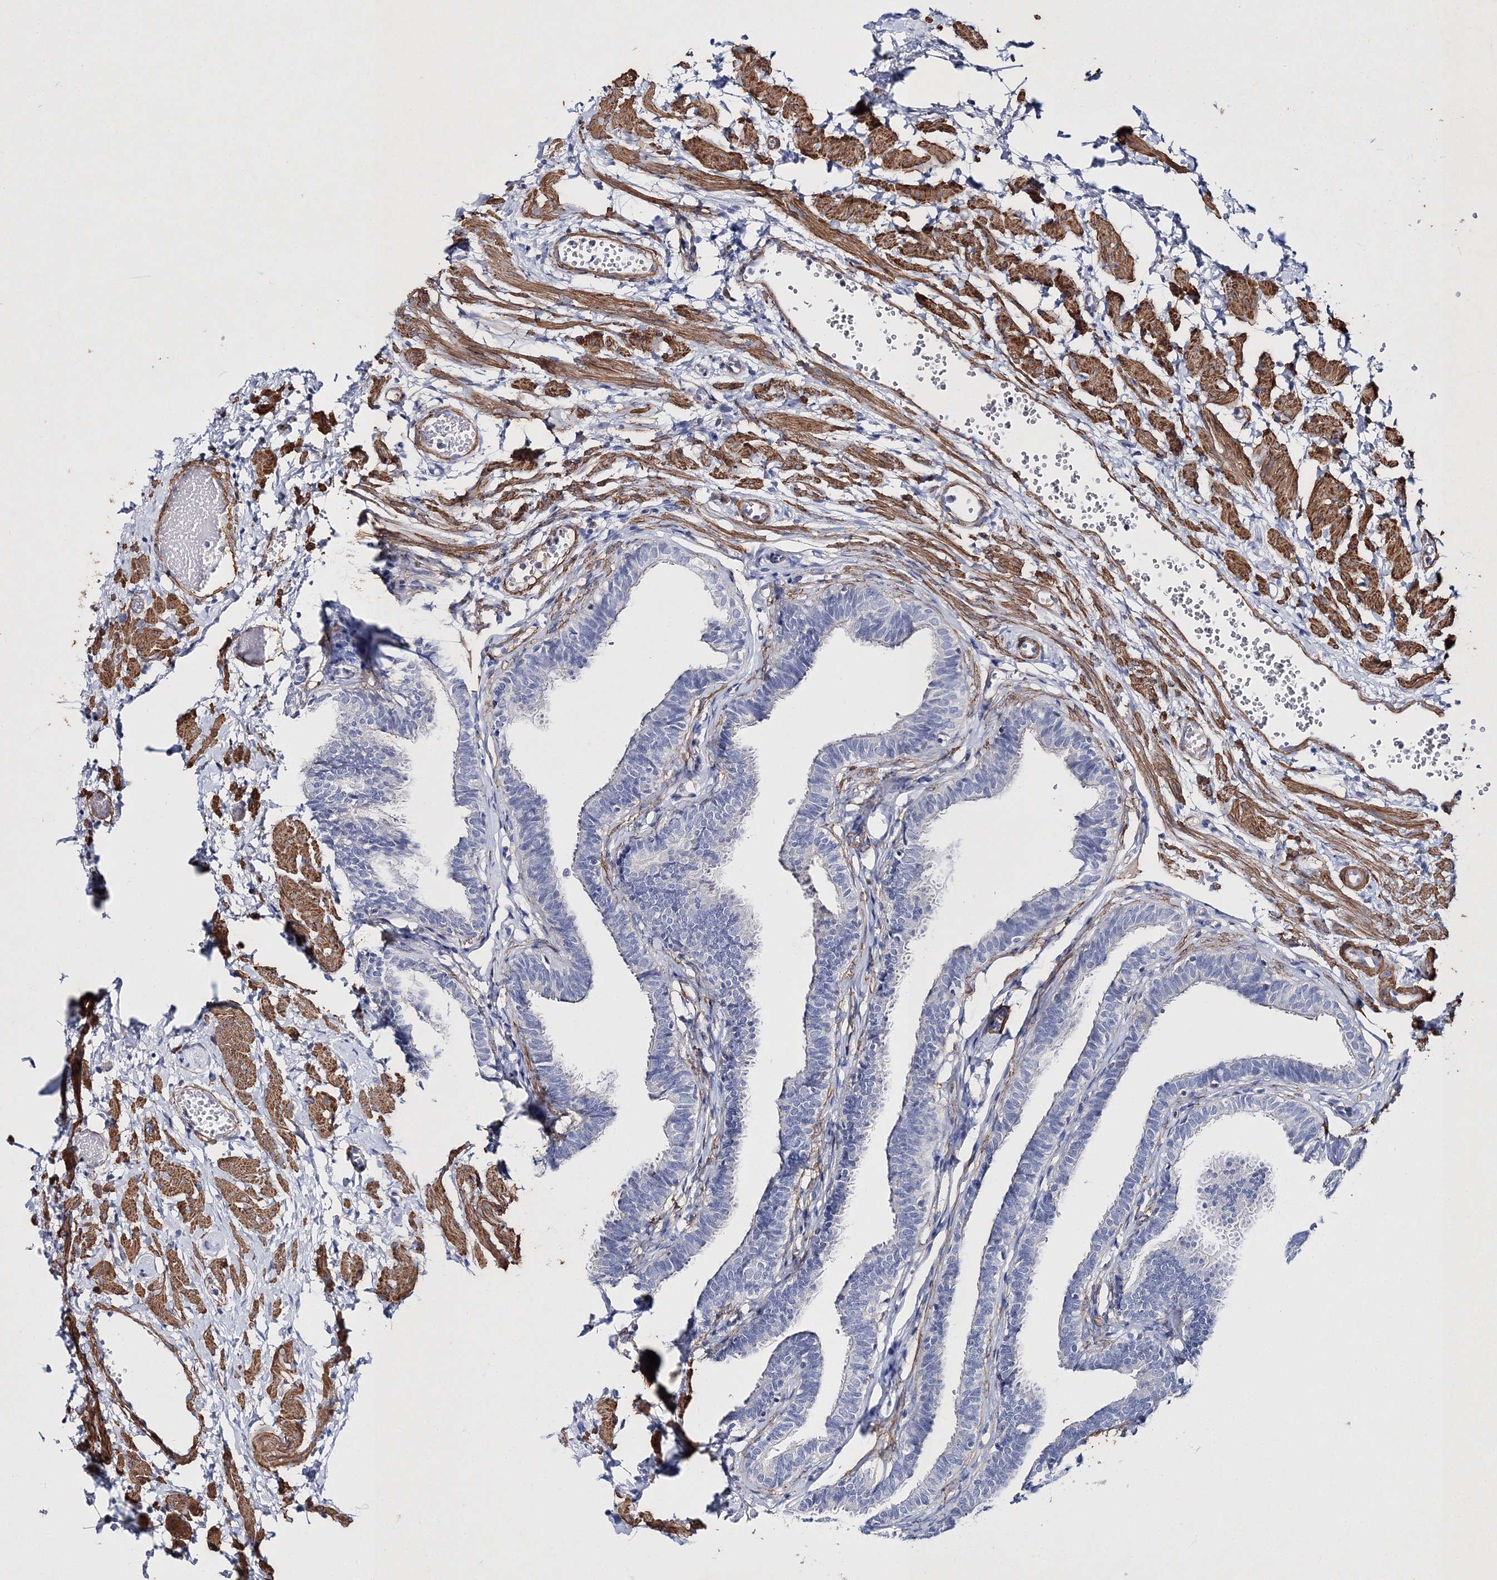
{"staining": {"intensity": "negative", "quantity": "none", "location": "none"}, "tissue": "fallopian tube", "cell_type": "Glandular cells", "image_type": "normal", "snomed": [{"axis": "morphology", "description": "Normal tissue, NOS"}, {"axis": "topography", "description": "Fallopian tube"}, {"axis": "topography", "description": "Ovary"}], "caption": "This image is of benign fallopian tube stained with IHC to label a protein in brown with the nuclei are counter-stained blue. There is no expression in glandular cells.", "gene": "RTN2", "patient": {"sex": "female", "age": 23}}